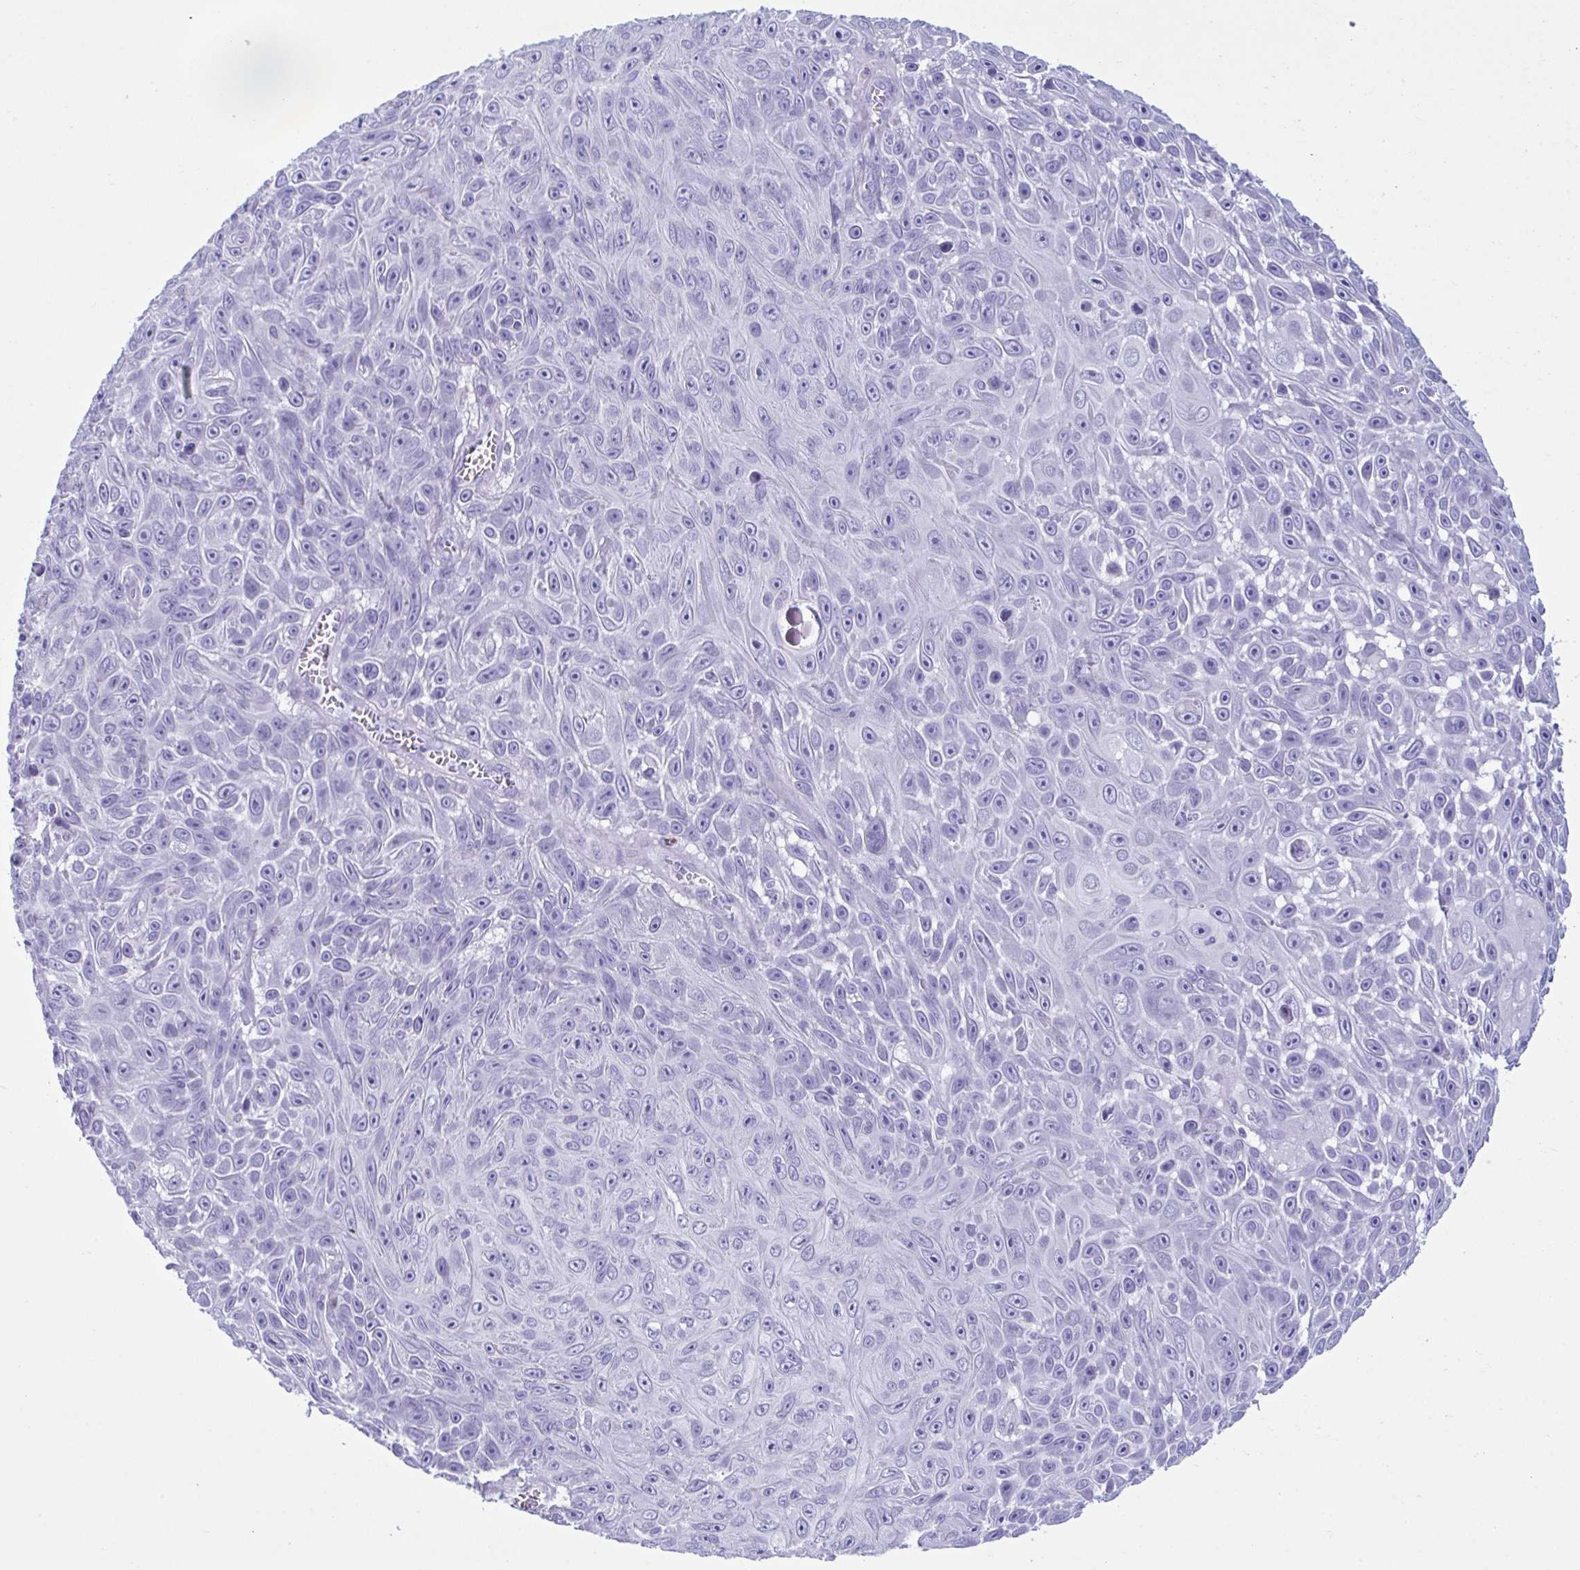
{"staining": {"intensity": "negative", "quantity": "none", "location": "none"}, "tissue": "skin cancer", "cell_type": "Tumor cells", "image_type": "cancer", "snomed": [{"axis": "morphology", "description": "Squamous cell carcinoma, NOS"}, {"axis": "topography", "description": "Skin"}], "caption": "The histopathology image reveals no significant positivity in tumor cells of skin cancer.", "gene": "LTF", "patient": {"sex": "male", "age": 82}}